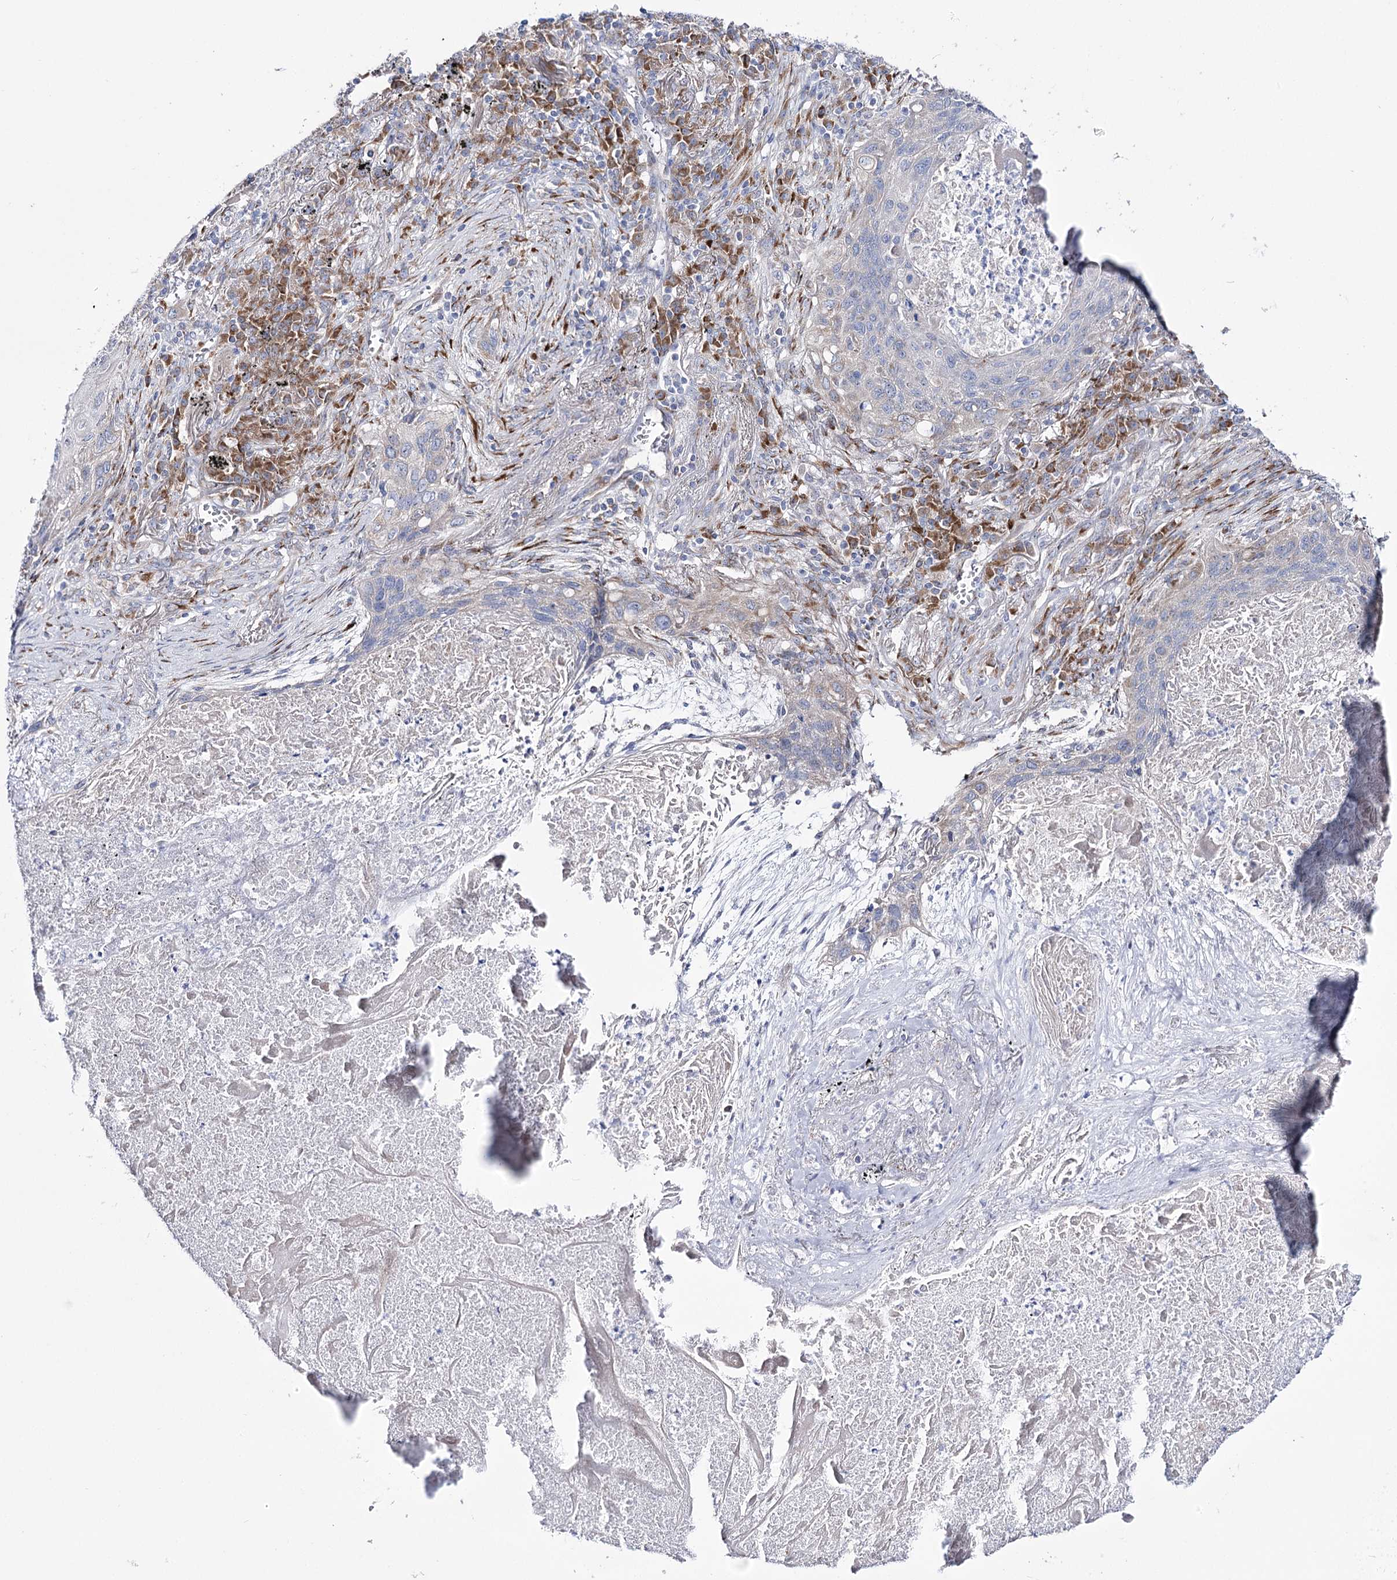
{"staining": {"intensity": "negative", "quantity": "none", "location": "none"}, "tissue": "lung cancer", "cell_type": "Tumor cells", "image_type": "cancer", "snomed": [{"axis": "morphology", "description": "Squamous cell carcinoma, NOS"}, {"axis": "topography", "description": "Lung"}], "caption": "The histopathology image demonstrates no staining of tumor cells in lung cancer.", "gene": "METTL5", "patient": {"sex": "female", "age": 63}}